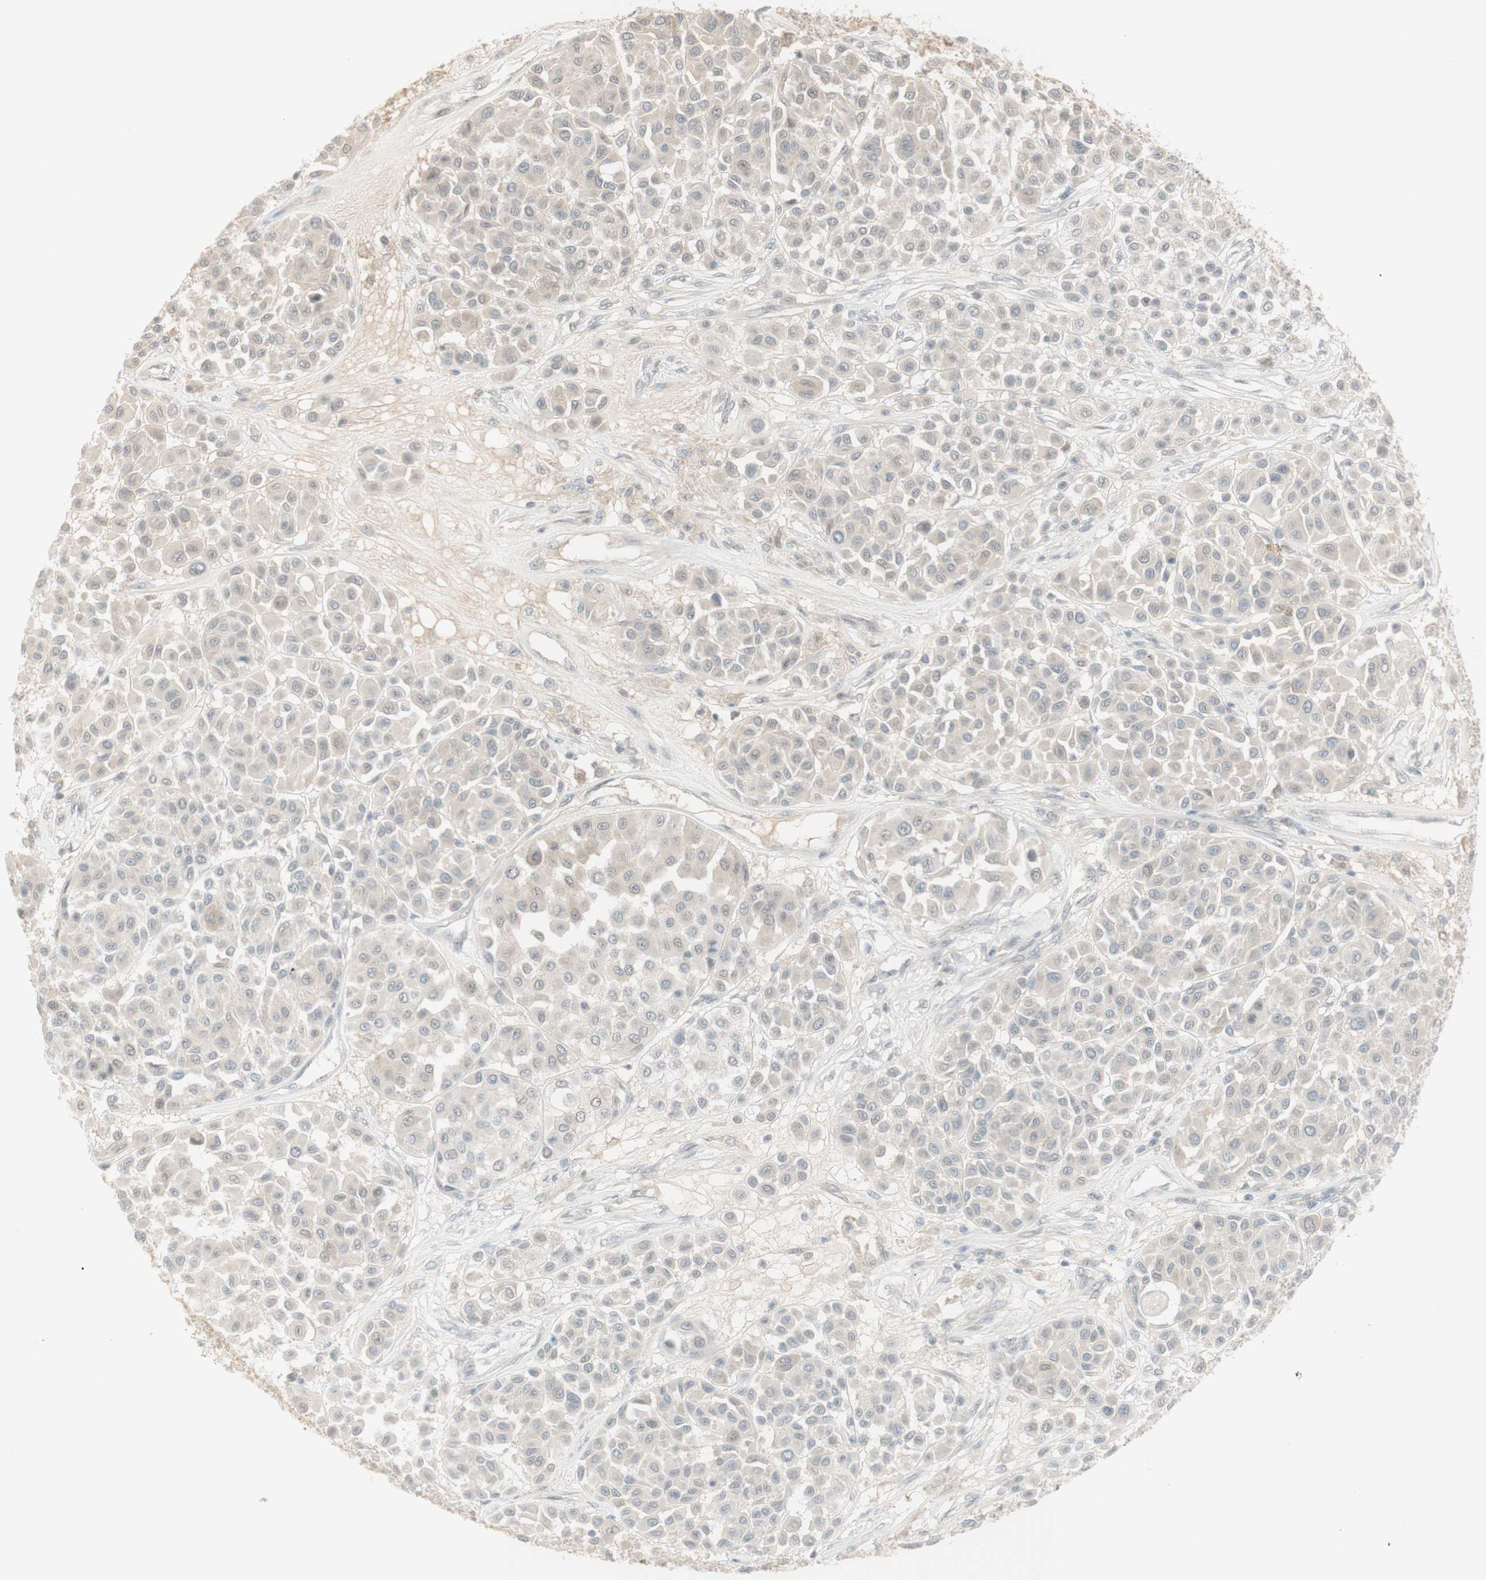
{"staining": {"intensity": "weak", "quantity": ">75%", "location": "cytoplasmic/membranous"}, "tissue": "melanoma", "cell_type": "Tumor cells", "image_type": "cancer", "snomed": [{"axis": "morphology", "description": "Malignant melanoma, Metastatic site"}, {"axis": "topography", "description": "Soft tissue"}], "caption": "This is an image of immunohistochemistry staining of malignant melanoma (metastatic site), which shows weak expression in the cytoplasmic/membranous of tumor cells.", "gene": "PLCD4", "patient": {"sex": "male", "age": 41}}